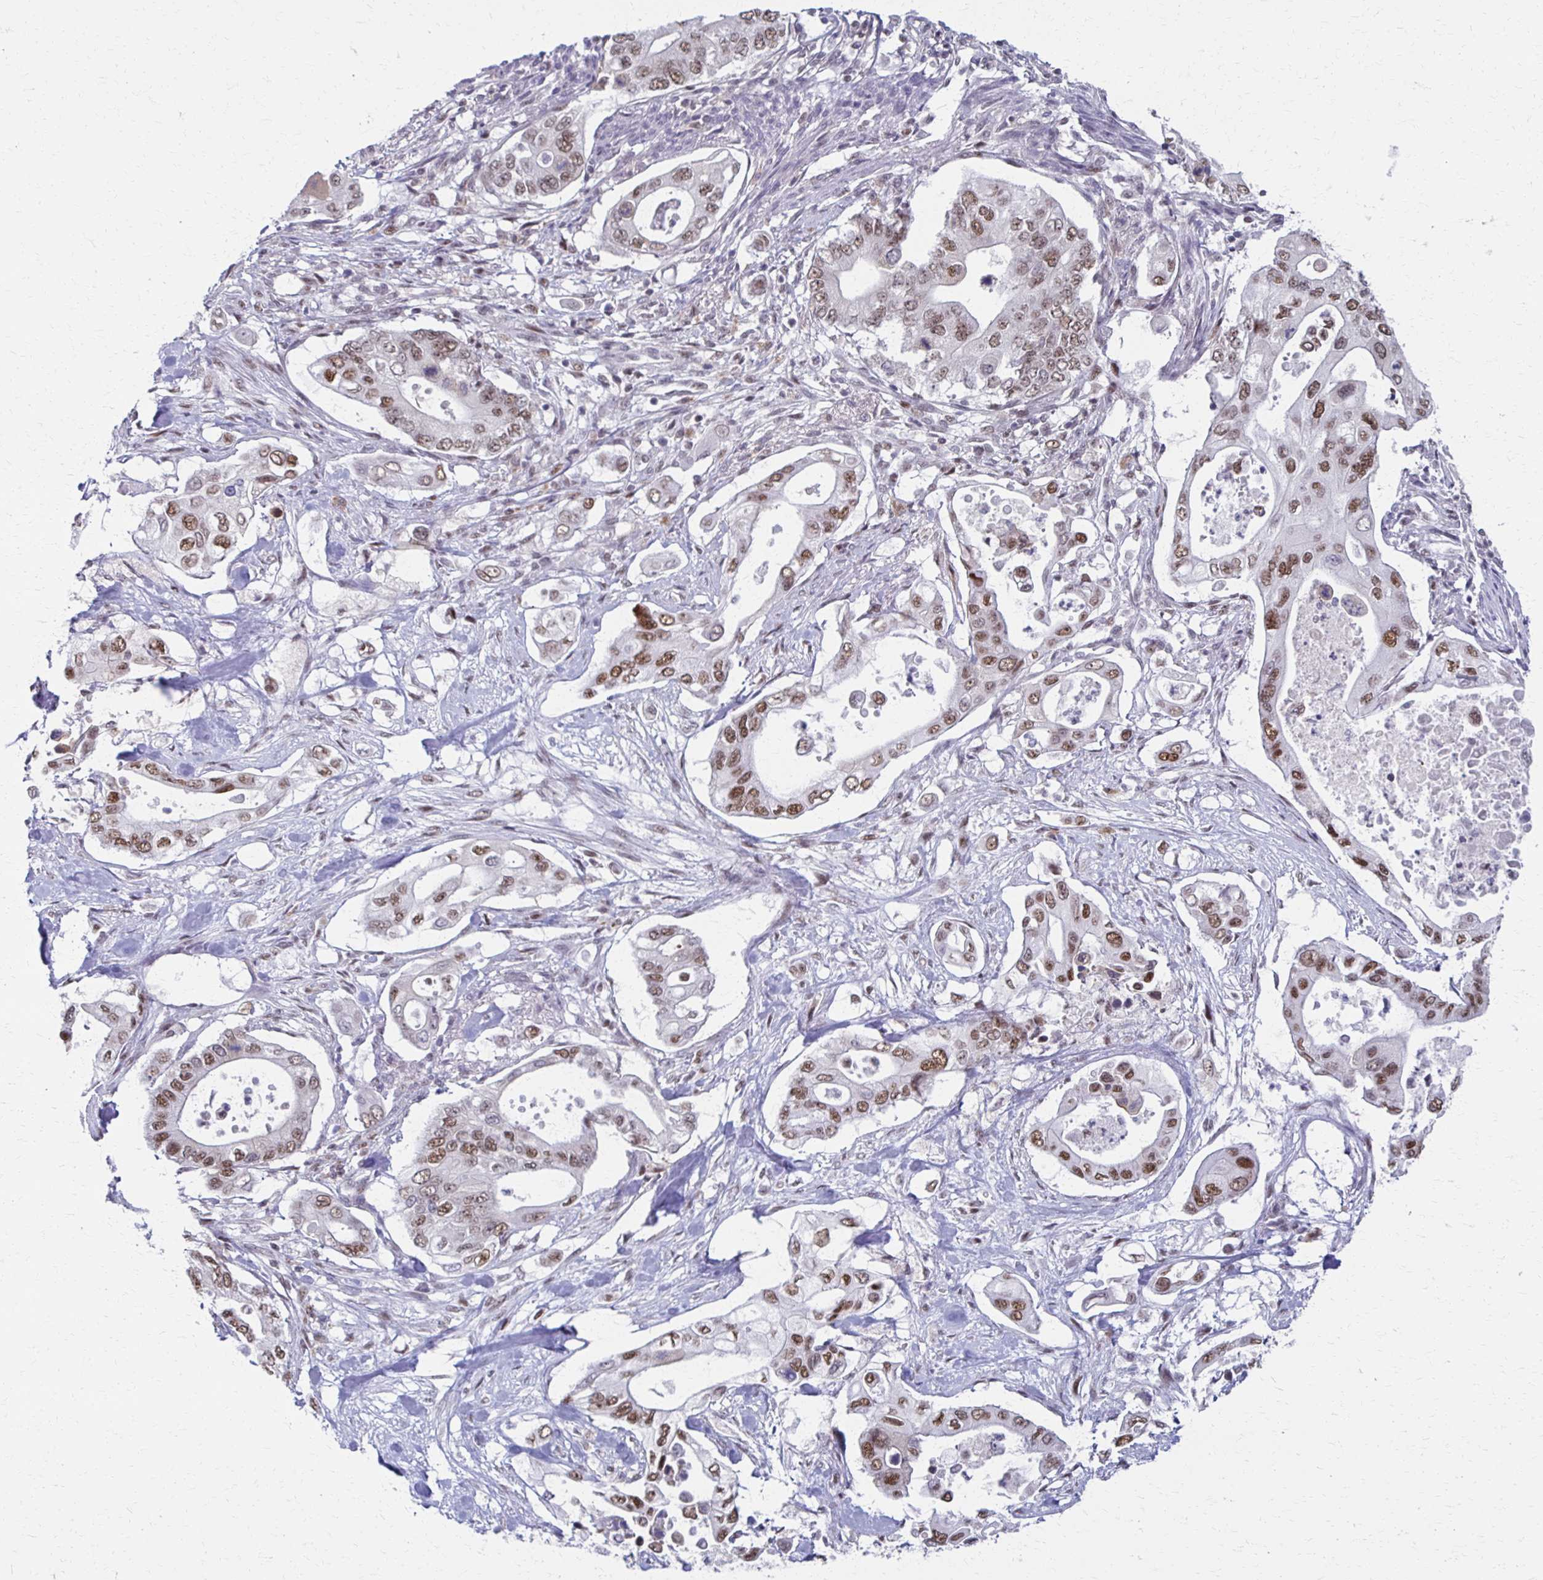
{"staining": {"intensity": "moderate", "quantity": ">75%", "location": "nuclear"}, "tissue": "pancreatic cancer", "cell_type": "Tumor cells", "image_type": "cancer", "snomed": [{"axis": "morphology", "description": "Adenocarcinoma, NOS"}, {"axis": "topography", "description": "Pancreas"}], "caption": "The micrograph displays staining of pancreatic cancer (adenocarcinoma), revealing moderate nuclear protein staining (brown color) within tumor cells. Using DAB (brown) and hematoxylin (blue) stains, captured at high magnification using brightfield microscopy.", "gene": "IRF7", "patient": {"sex": "female", "age": 63}}